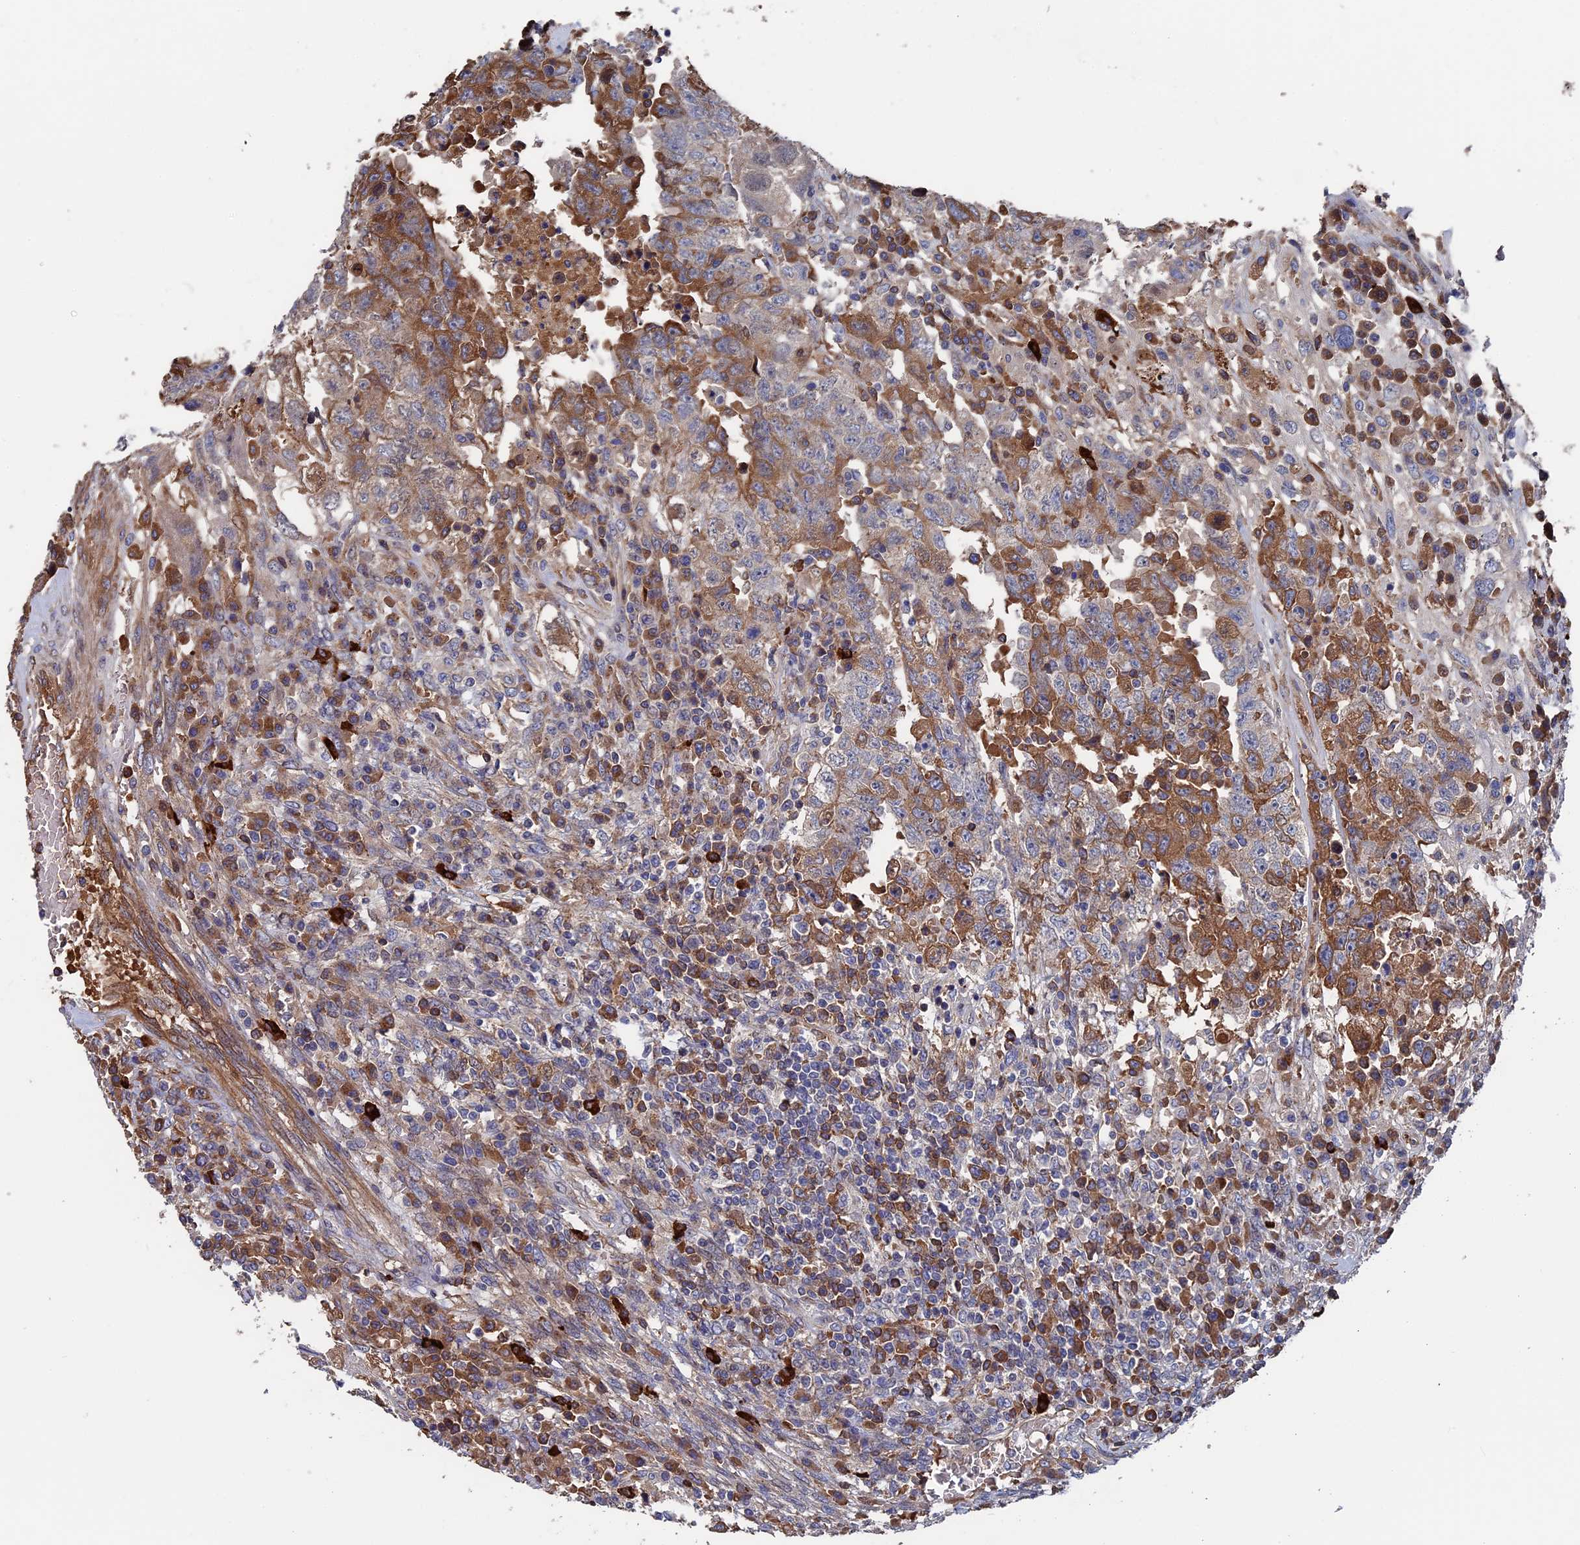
{"staining": {"intensity": "moderate", "quantity": "<25%", "location": "cytoplasmic/membranous"}, "tissue": "testis cancer", "cell_type": "Tumor cells", "image_type": "cancer", "snomed": [{"axis": "morphology", "description": "Carcinoma, Embryonal, NOS"}, {"axis": "topography", "description": "Testis"}], "caption": "About <25% of tumor cells in testis cancer (embryonal carcinoma) show moderate cytoplasmic/membranous protein positivity as visualized by brown immunohistochemical staining.", "gene": "RPUSD1", "patient": {"sex": "male", "age": 26}}